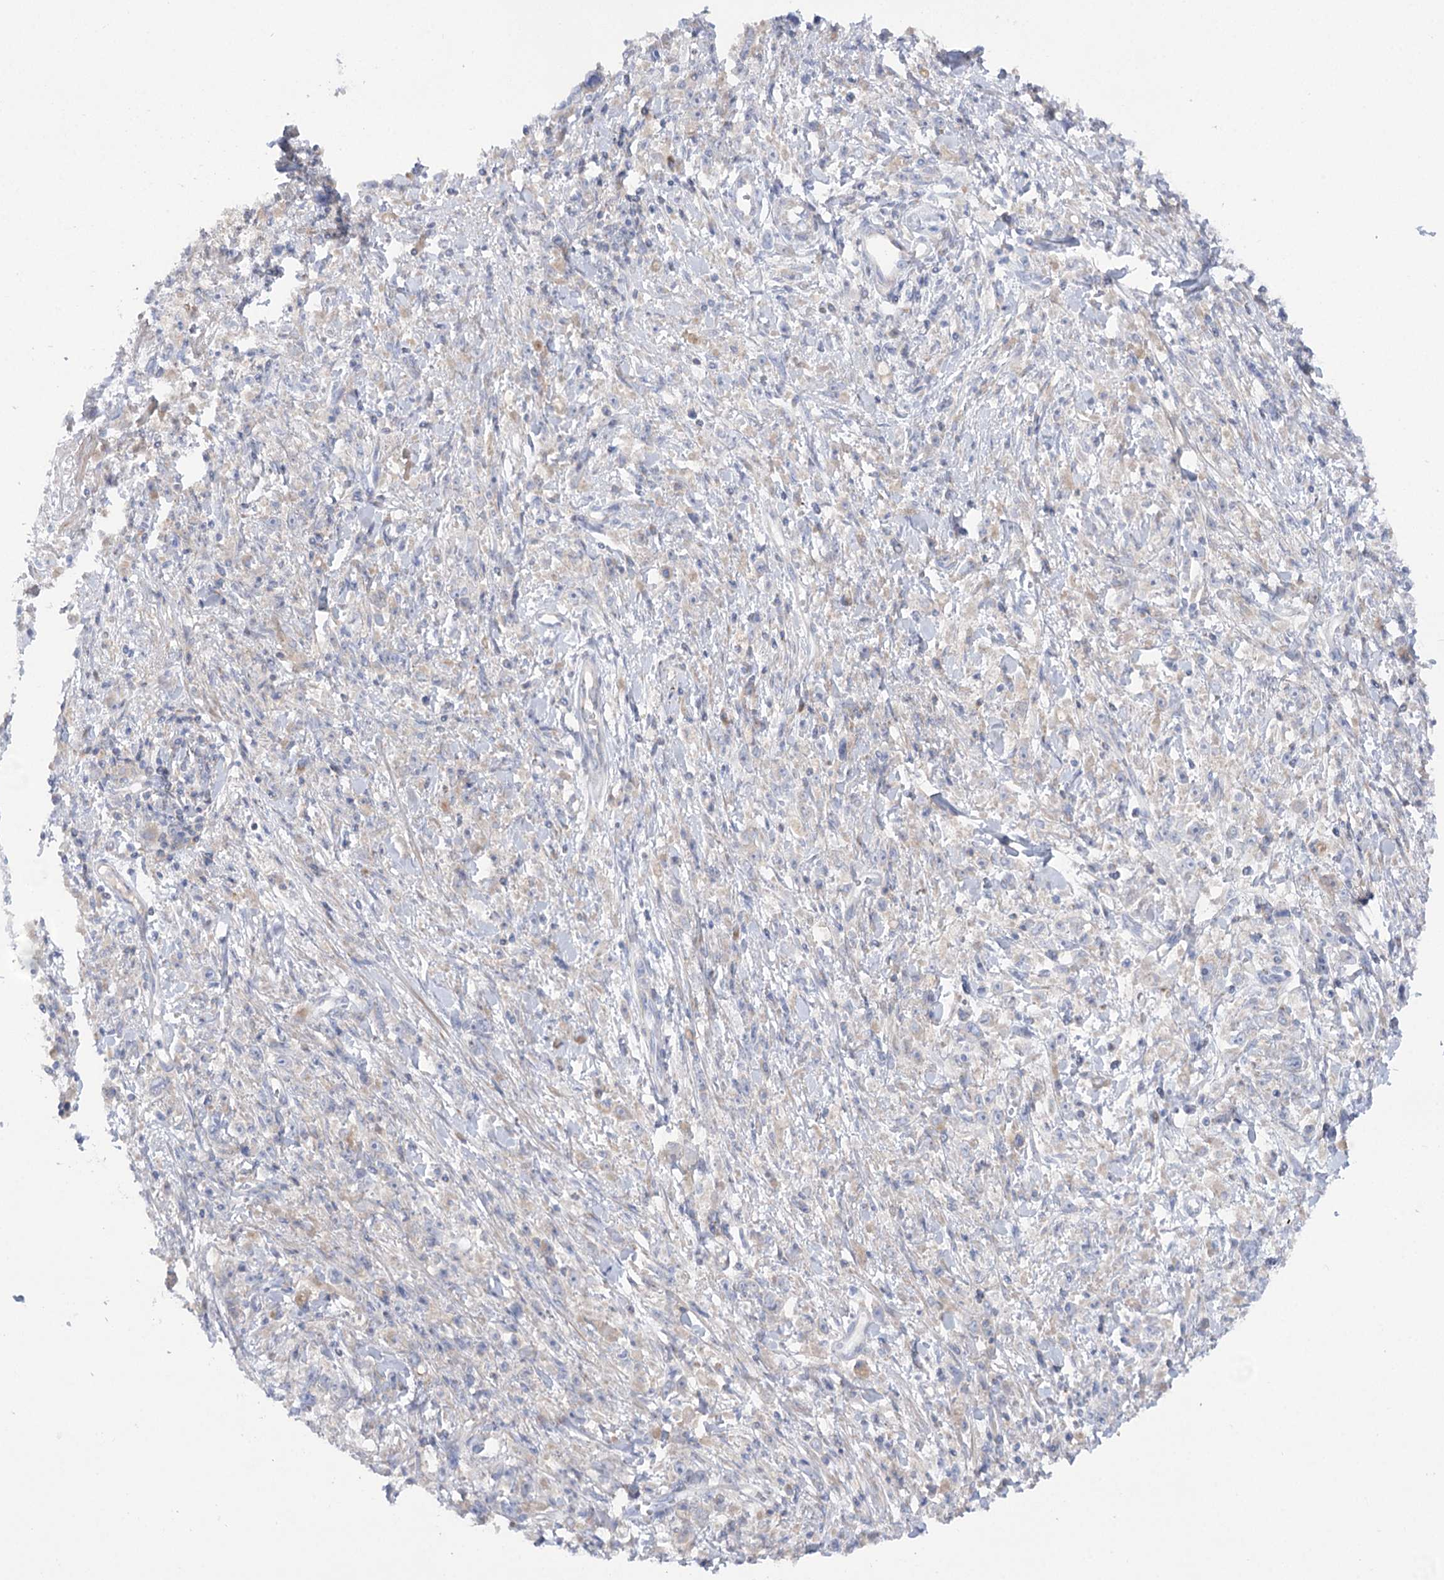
{"staining": {"intensity": "negative", "quantity": "none", "location": "none"}, "tissue": "stomach cancer", "cell_type": "Tumor cells", "image_type": "cancer", "snomed": [{"axis": "morphology", "description": "Adenocarcinoma, NOS"}, {"axis": "topography", "description": "Stomach"}], "caption": "Tumor cells are negative for protein expression in human adenocarcinoma (stomach).", "gene": "GBF1", "patient": {"sex": "female", "age": 59}}